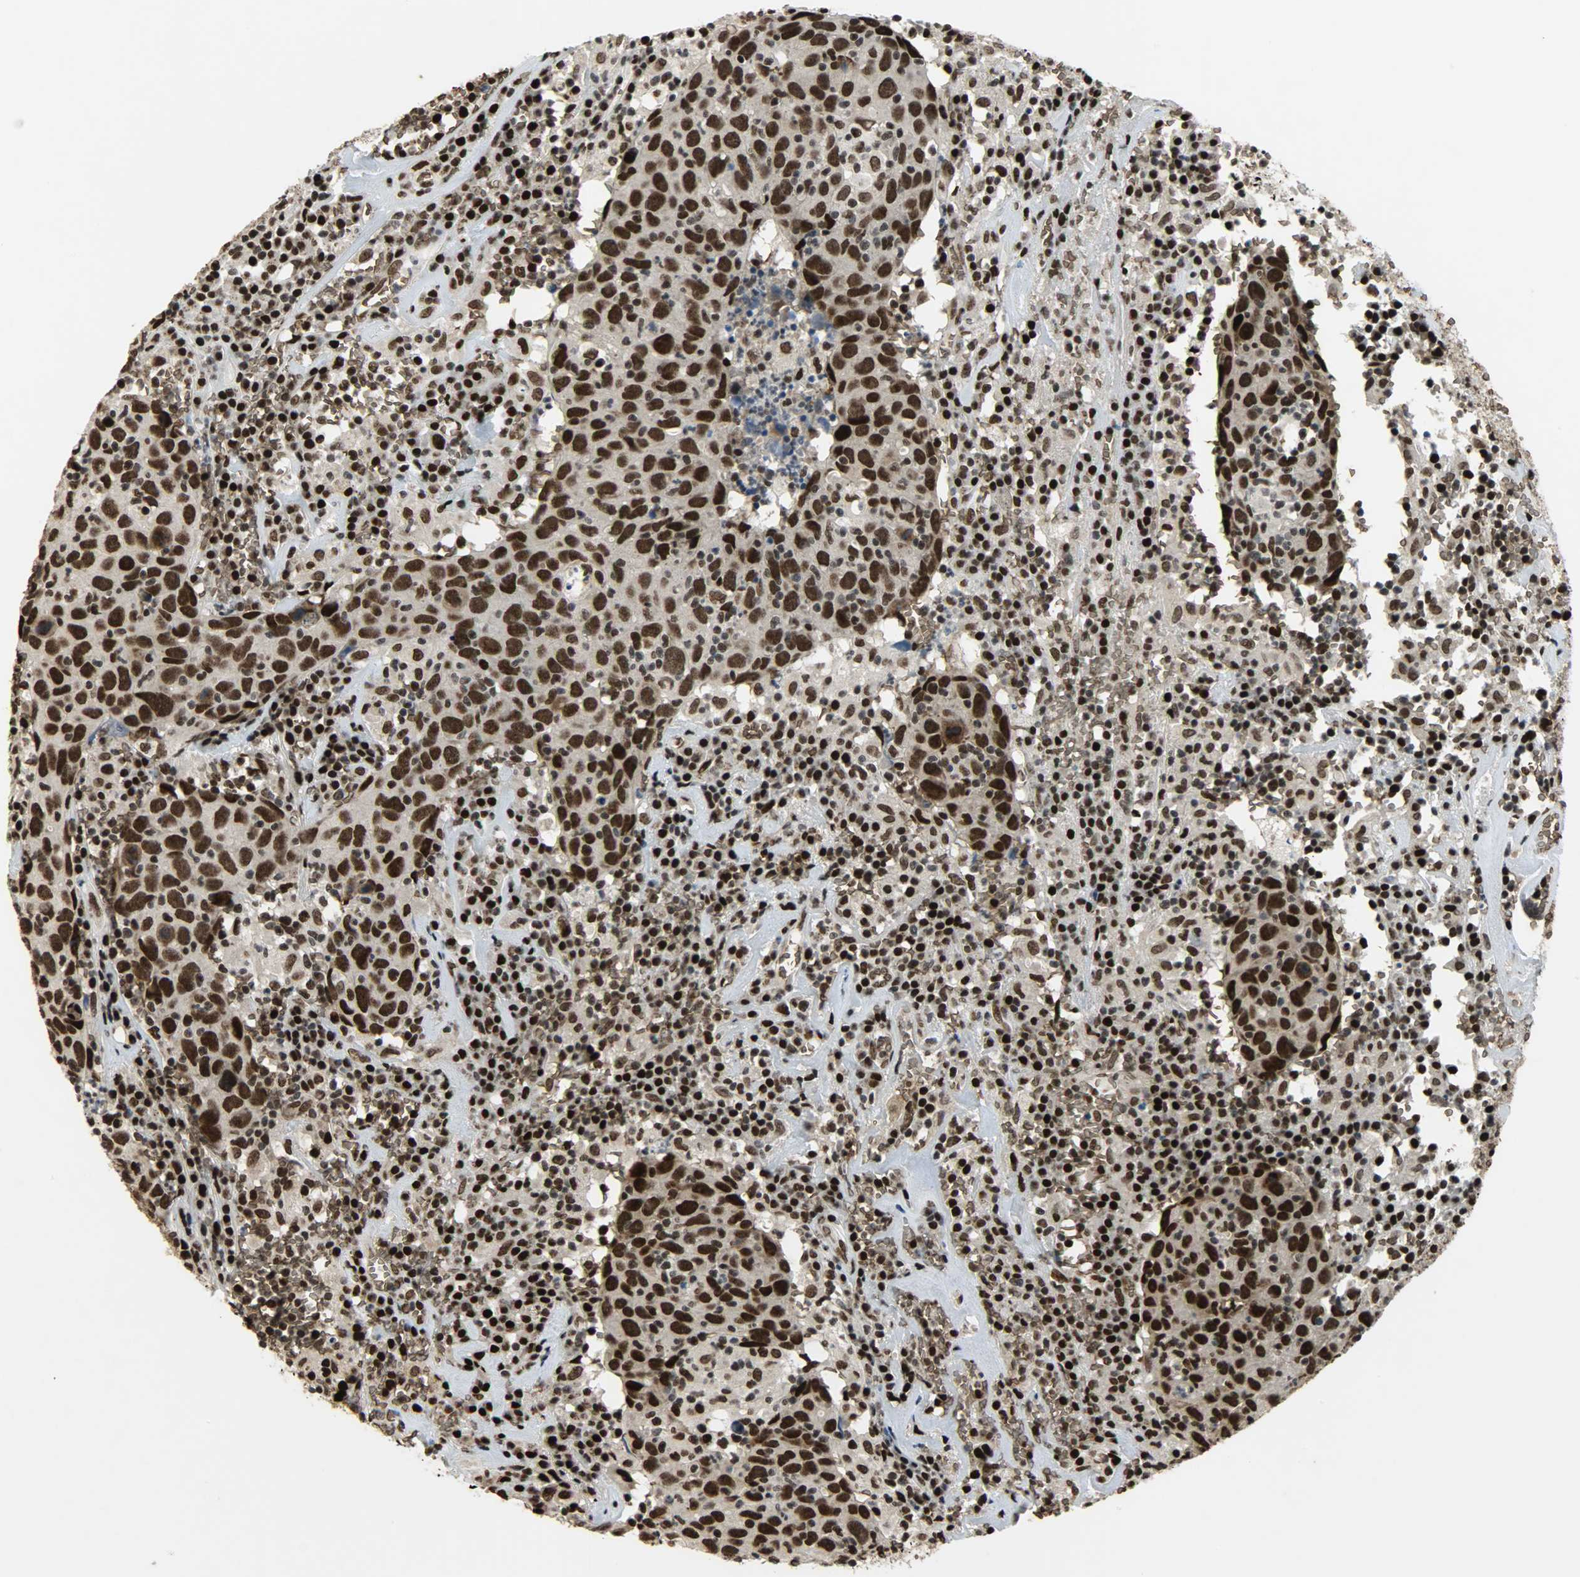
{"staining": {"intensity": "strong", "quantity": ">75%", "location": "cytoplasmic/membranous,nuclear"}, "tissue": "head and neck cancer", "cell_type": "Tumor cells", "image_type": "cancer", "snomed": [{"axis": "morphology", "description": "Adenocarcinoma, NOS"}, {"axis": "topography", "description": "Salivary gland"}, {"axis": "topography", "description": "Head-Neck"}], "caption": "Strong cytoplasmic/membranous and nuclear expression for a protein is present in approximately >75% of tumor cells of head and neck cancer using immunohistochemistry (IHC).", "gene": "SNAI1", "patient": {"sex": "female", "age": 65}}